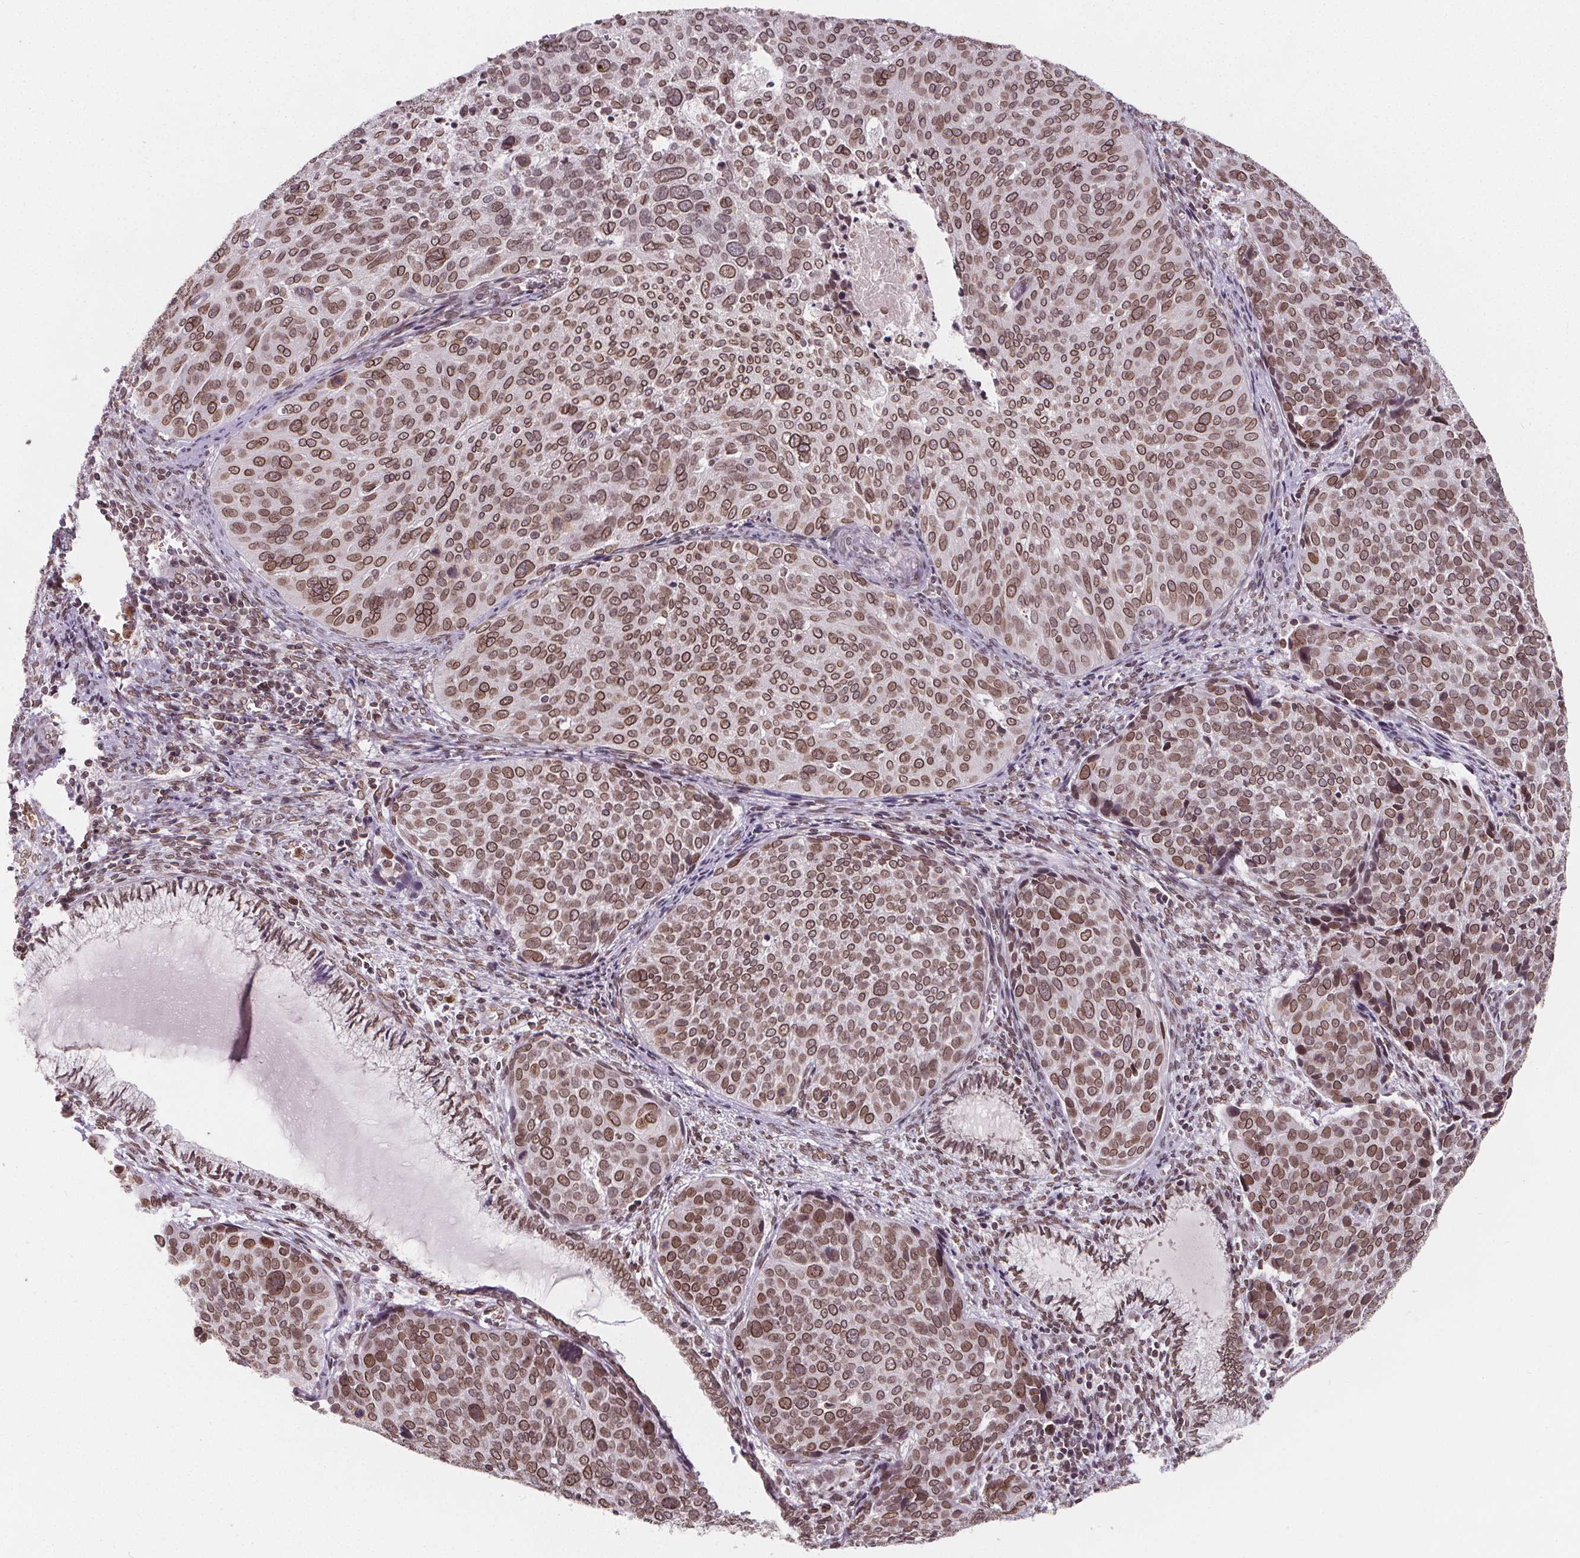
{"staining": {"intensity": "moderate", "quantity": ">75%", "location": "cytoplasmic/membranous,nuclear"}, "tissue": "cervical cancer", "cell_type": "Tumor cells", "image_type": "cancer", "snomed": [{"axis": "morphology", "description": "Squamous cell carcinoma, NOS"}, {"axis": "topography", "description": "Cervix"}], "caption": "IHC (DAB (3,3'-diaminobenzidine)) staining of cervical squamous cell carcinoma demonstrates moderate cytoplasmic/membranous and nuclear protein positivity in approximately >75% of tumor cells.", "gene": "TTC39C", "patient": {"sex": "female", "age": 39}}